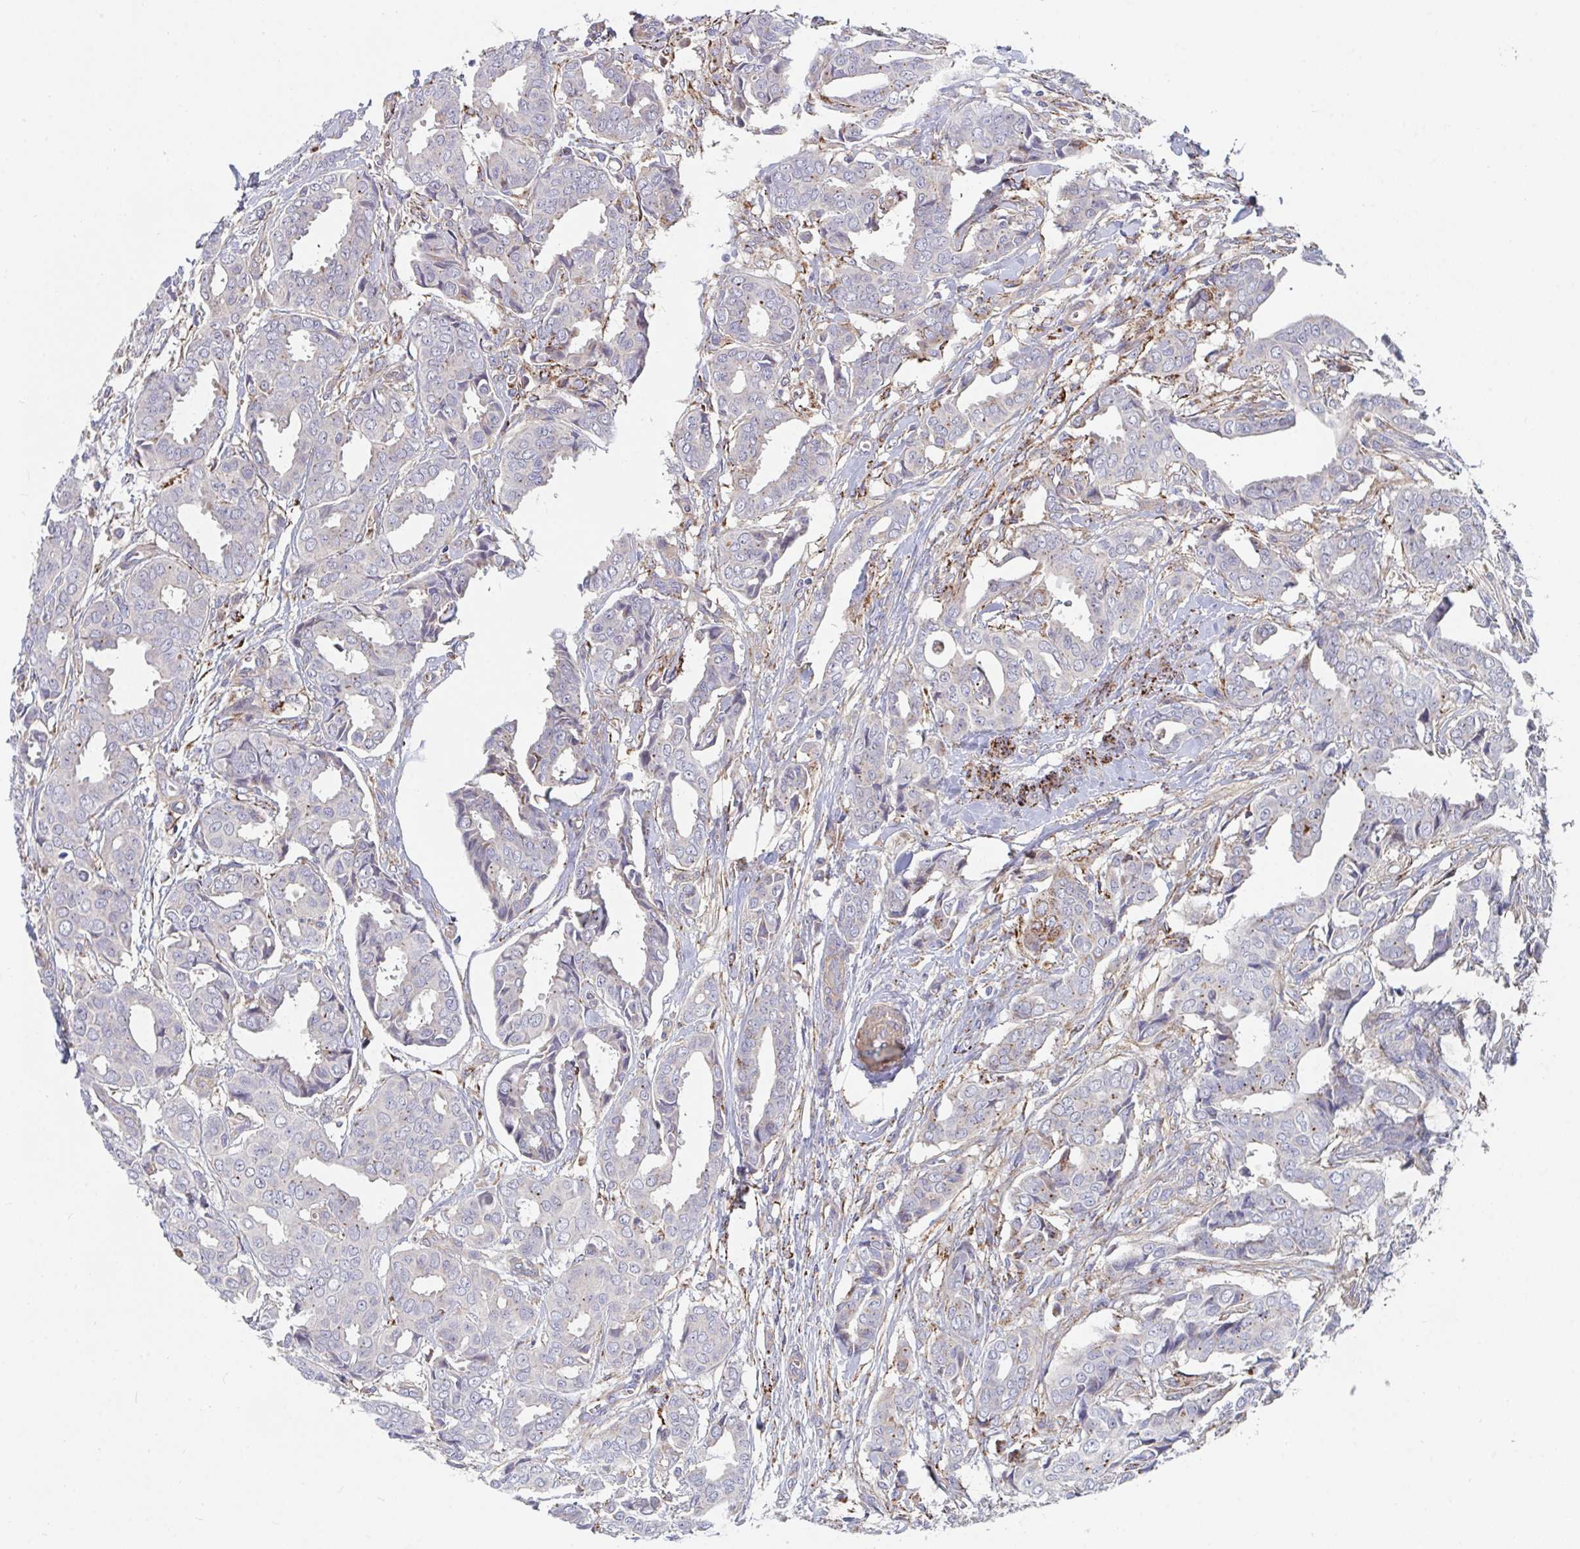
{"staining": {"intensity": "weak", "quantity": "<25%", "location": "cytoplasmic/membranous"}, "tissue": "breast cancer", "cell_type": "Tumor cells", "image_type": "cancer", "snomed": [{"axis": "morphology", "description": "Duct carcinoma"}, {"axis": "topography", "description": "Breast"}], "caption": "This is an immunohistochemistry (IHC) histopathology image of human breast cancer (invasive ductal carcinoma). There is no staining in tumor cells.", "gene": "FAM156B", "patient": {"sex": "female", "age": 45}}